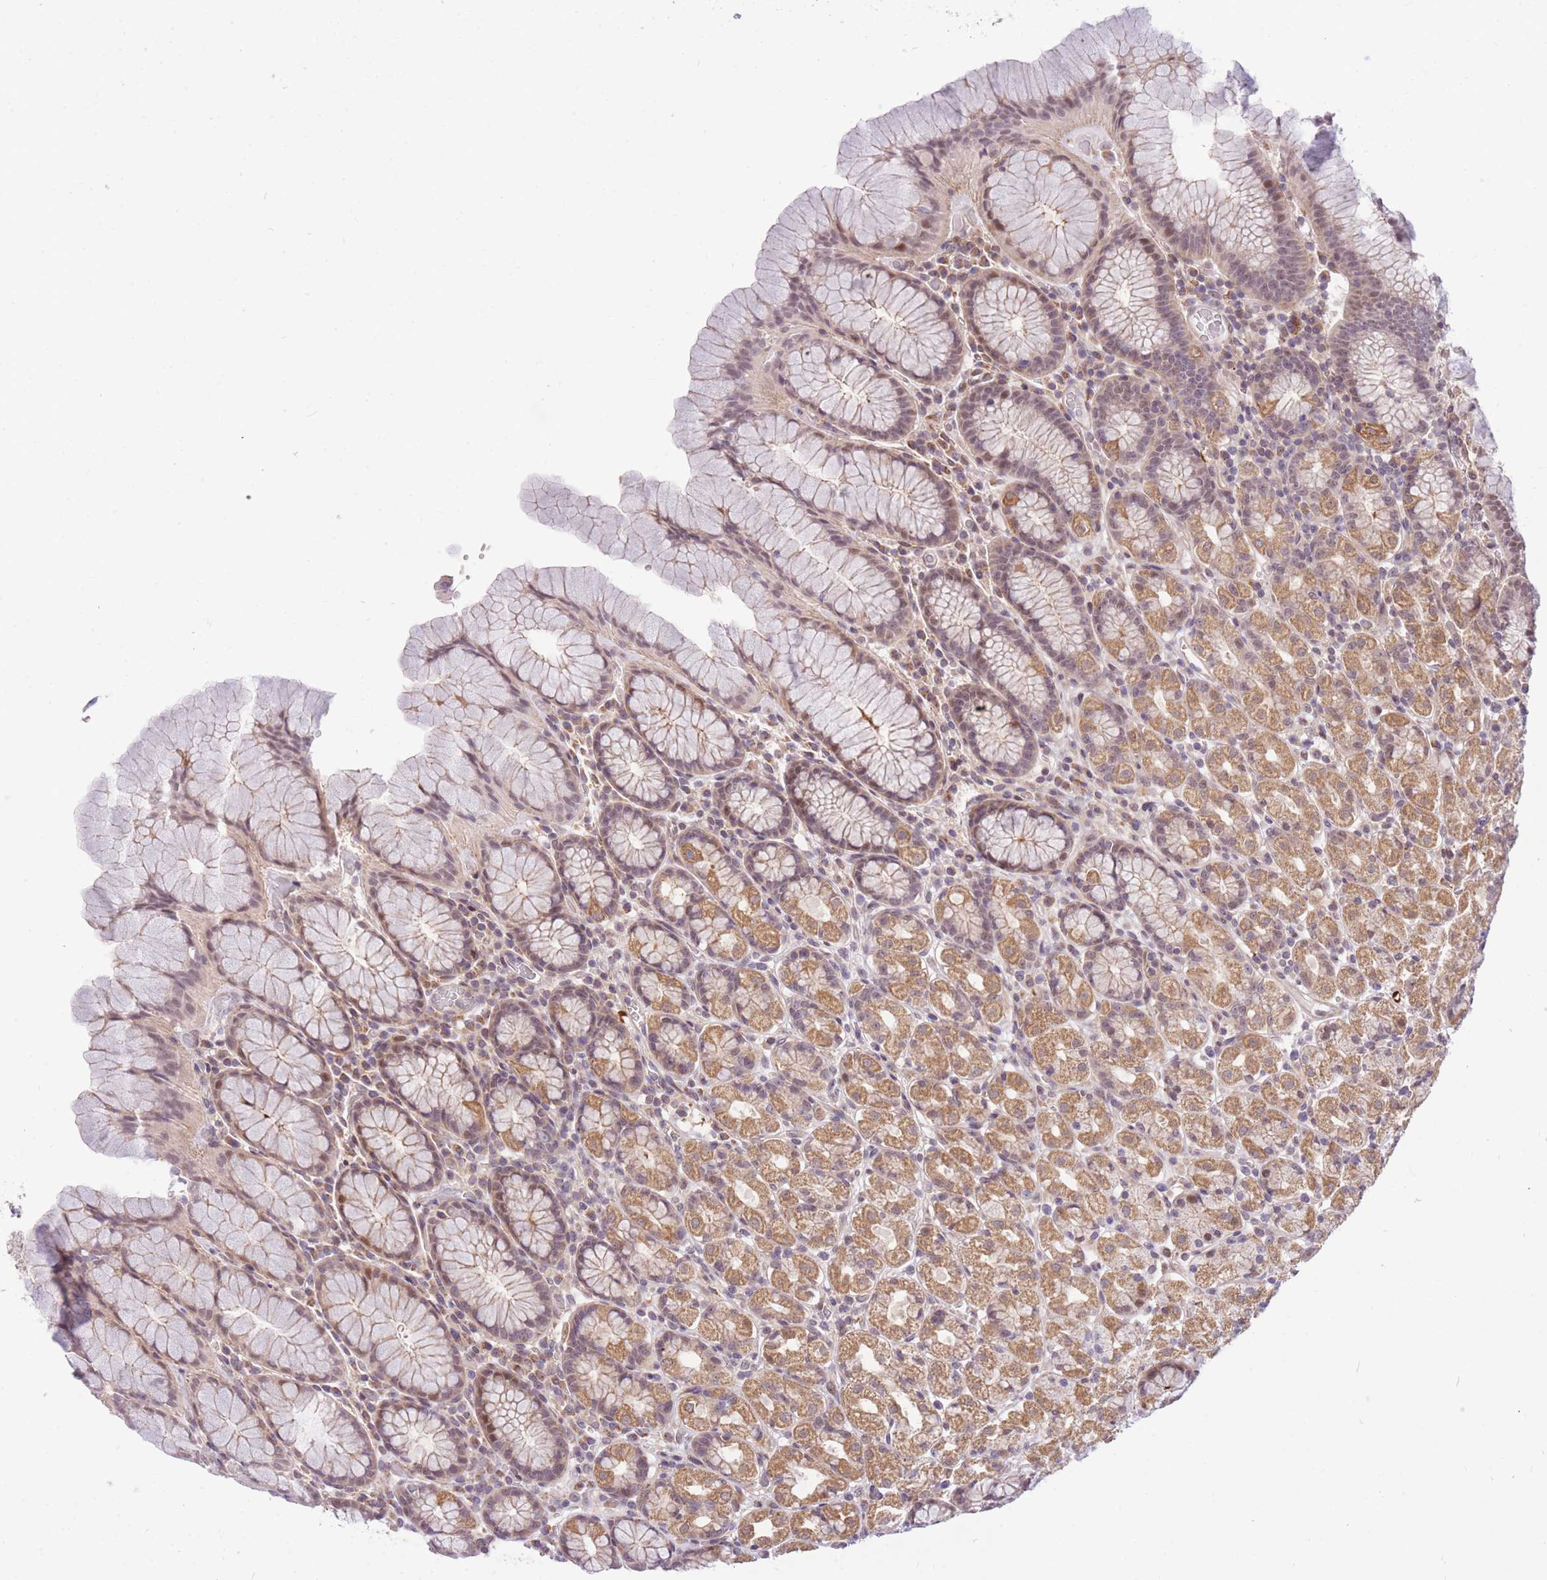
{"staining": {"intensity": "moderate", "quantity": ">75%", "location": "cytoplasmic/membranous,nuclear"}, "tissue": "stomach", "cell_type": "Glandular cells", "image_type": "normal", "snomed": [{"axis": "morphology", "description": "Normal tissue, NOS"}, {"axis": "topography", "description": "Stomach, upper"}, {"axis": "topography", "description": "Stomach"}], "caption": "A histopathology image showing moderate cytoplasmic/membranous,nuclear expression in approximately >75% of glandular cells in unremarkable stomach, as visualized by brown immunohistochemical staining.", "gene": "MINDY2", "patient": {"sex": "male", "age": 62}}